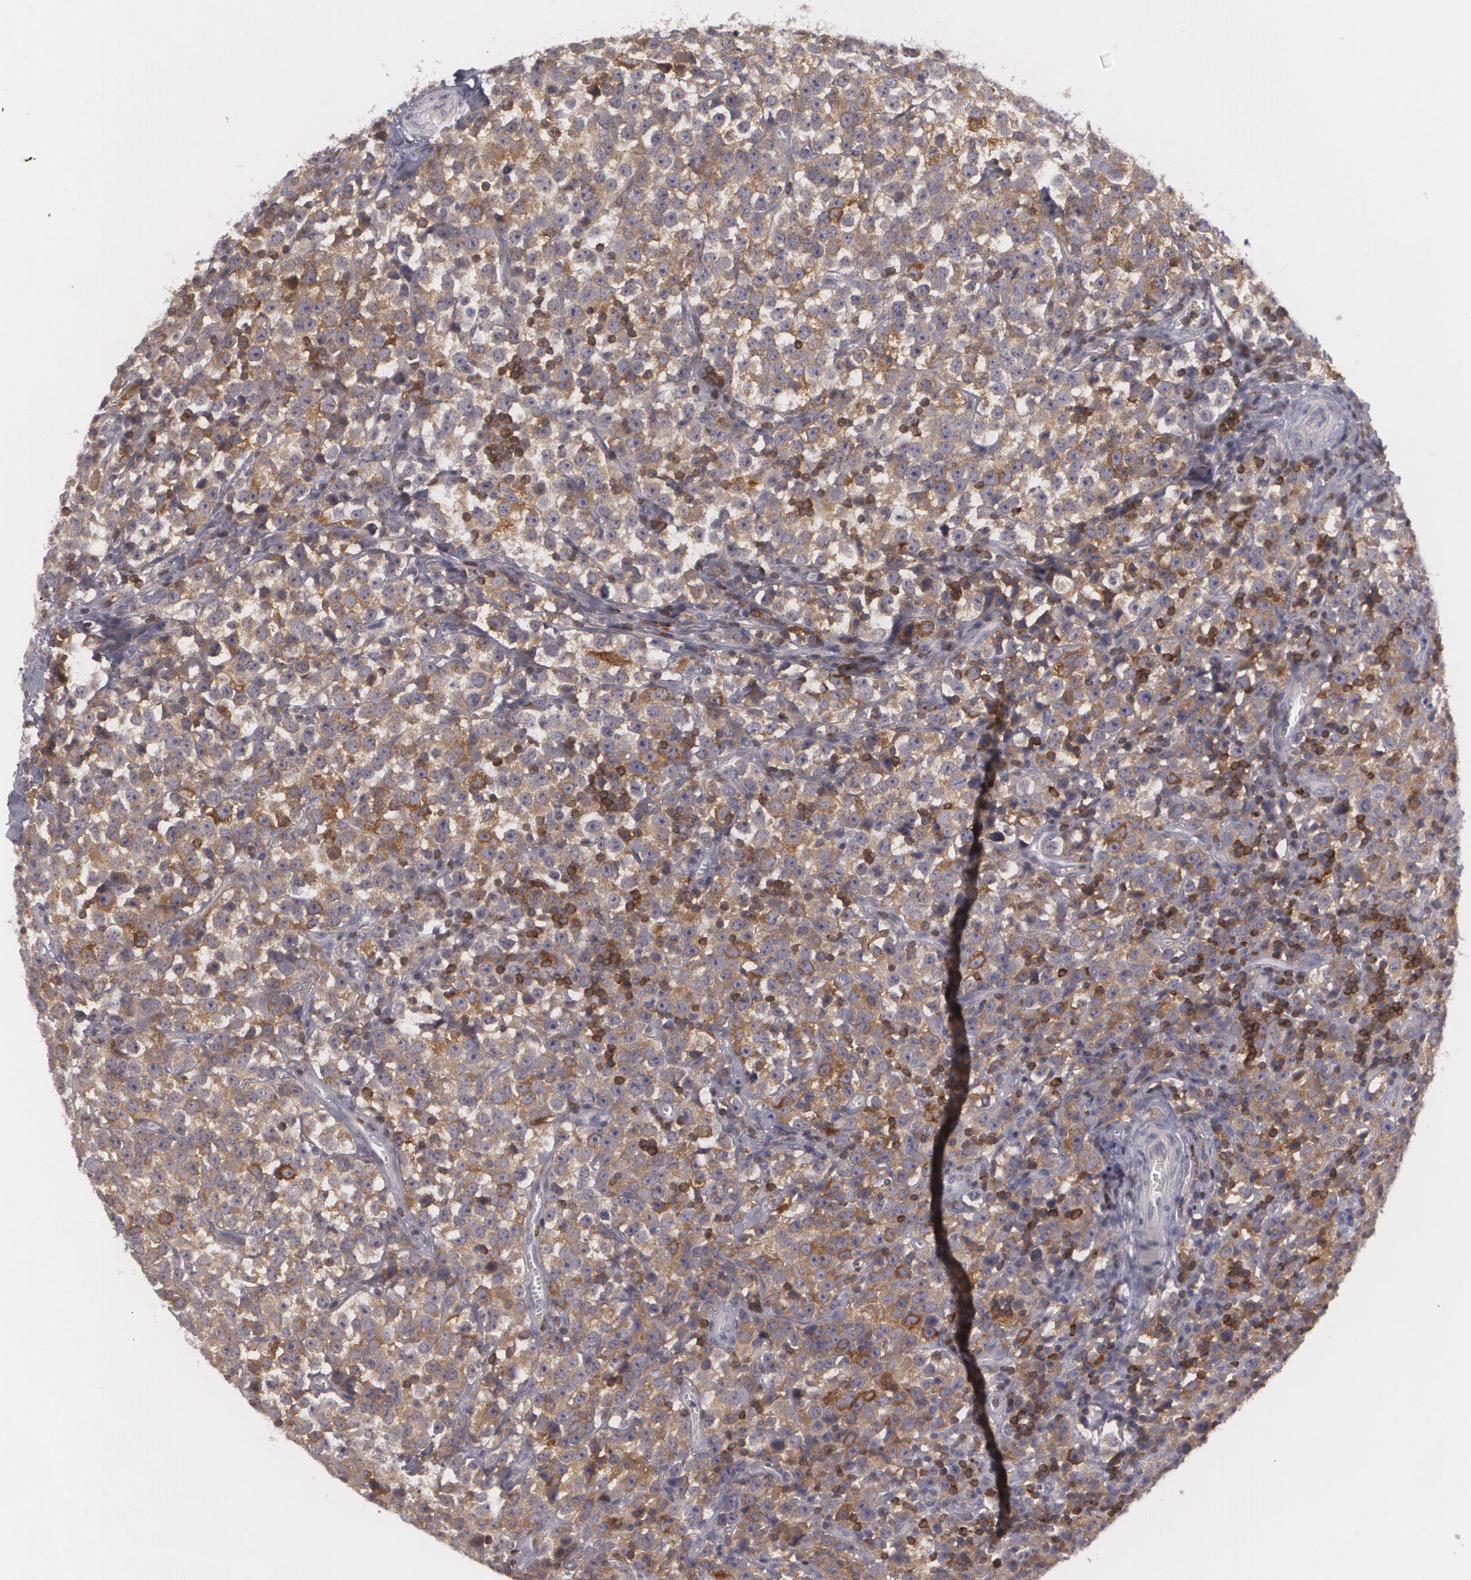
{"staining": {"intensity": "weak", "quantity": "25%-75%", "location": "cytoplasmic/membranous"}, "tissue": "testis cancer", "cell_type": "Tumor cells", "image_type": "cancer", "snomed": [{"axis": "morphology", "description": "Seminoma, NOS"}, {"axis": "topography", "description": "Testis"}], "caption": "Weak cytoplasmic/membranous staining for a protein is present in approximately 25%-75% of tumor cells of seminoma (testis) using immunohistochemistry.", "gene": "BIN1", "patient": {"sex": "male", "age": 25}}